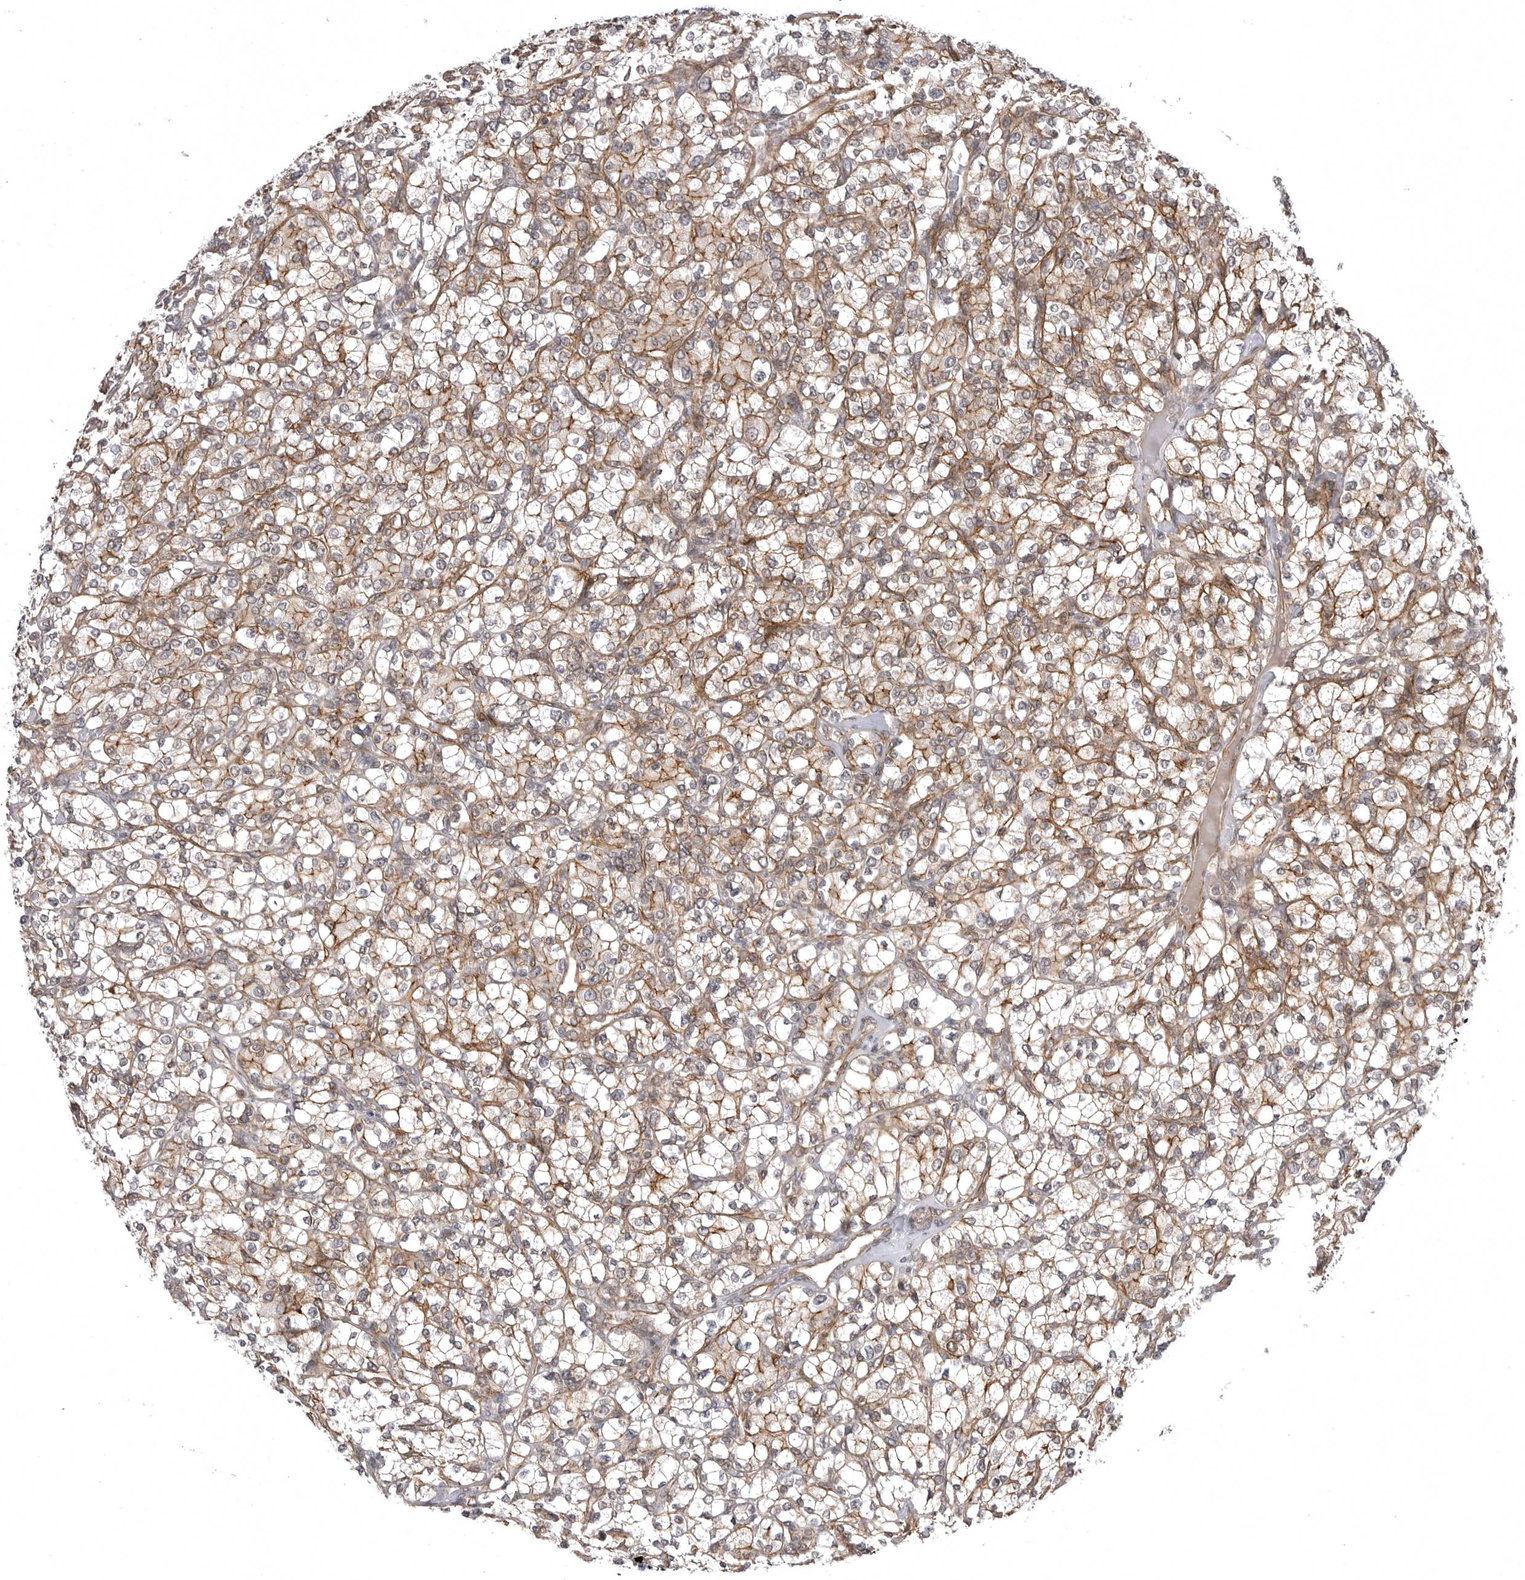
{"staining": {"intensity": "moderate", "quantity": "<25%", "location": "cytoplasmic/membranous"}, "tissue": "renal cancer", "cell_type": "Tumor cells", "image_type": "cancer", "snomed": [{"axis": "morphology", "description": "Adenocarcinoma, NOS"}, {"axis": "topography", "description": "Kidney"}], "caption": "High-magnification brightfield microscopy of renal cancer stained with DAB (3,3'-diaminobenzidine) (brown) and counterstained with hematoxylin (blue). tumor cells exhibit moderate cytoplasmic/membranous staining is present in about<25% of cells. The protein is shown in brown color, while the nuclei are stained blue.", "gene": "SORBS1", "patient": {"sex": "male", "age": 77}}